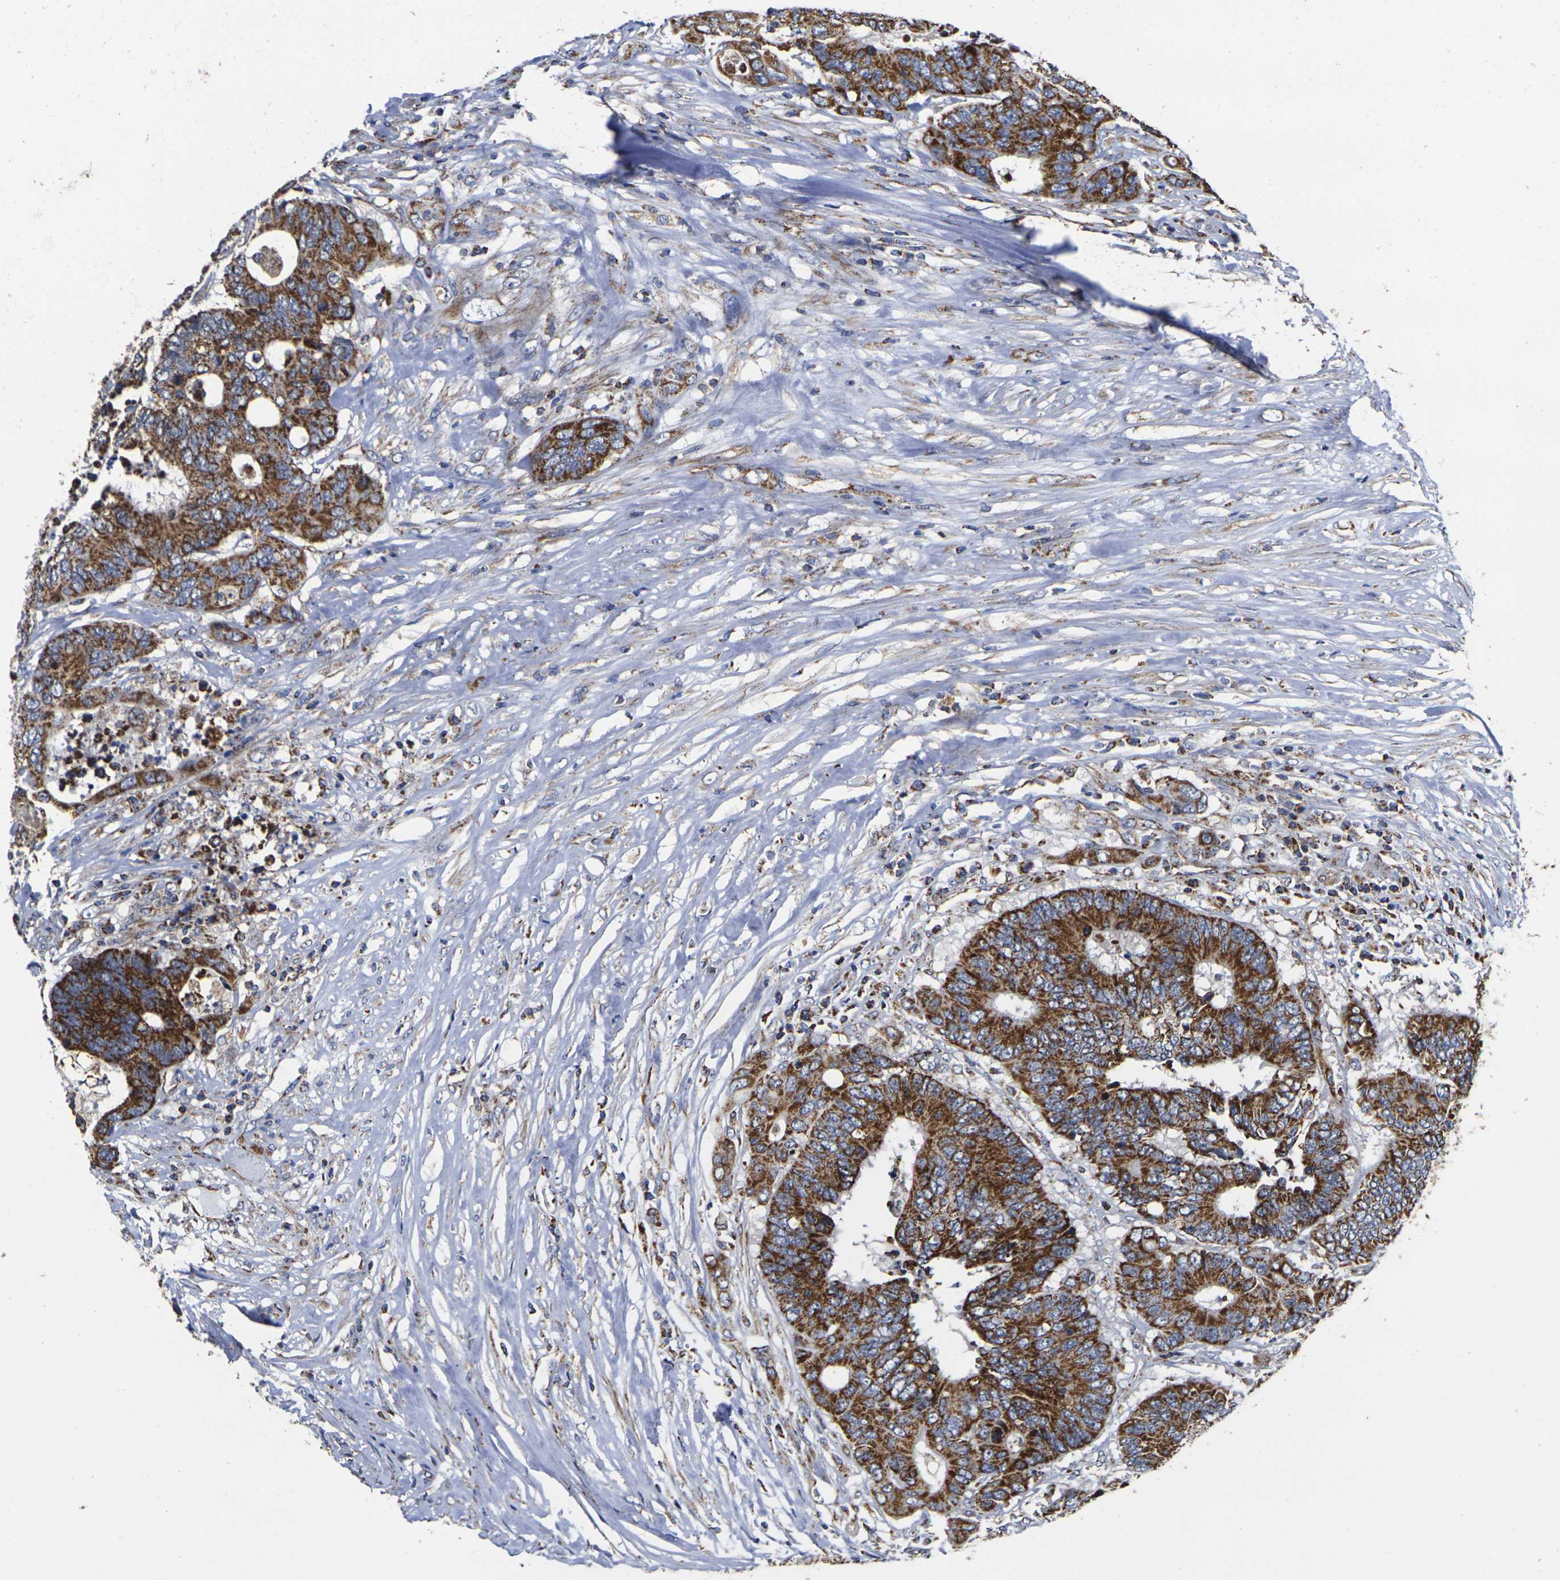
{"staining": {"intensity": "strong", "quantity": ">75%", "location": "cytoplasmic/membranous"}, "tissue": "colorectal cancer", "cell_type": "Tumor cells", "image_type": "cancer", "snomed": [{"axis": "morphology", "description": "Adenocarcinoma, NOS"}, {"axis": "topography", "description": "Rectum"}], "caption": "Tumor cells demonstrate high levels of strong cytoplasmic/membranous expression in approximately >75% of cells in human colorectal cancer (adenocarcinoma).", "gene": "P2RY11", "patient": {"sex": "male", "age": 55}}